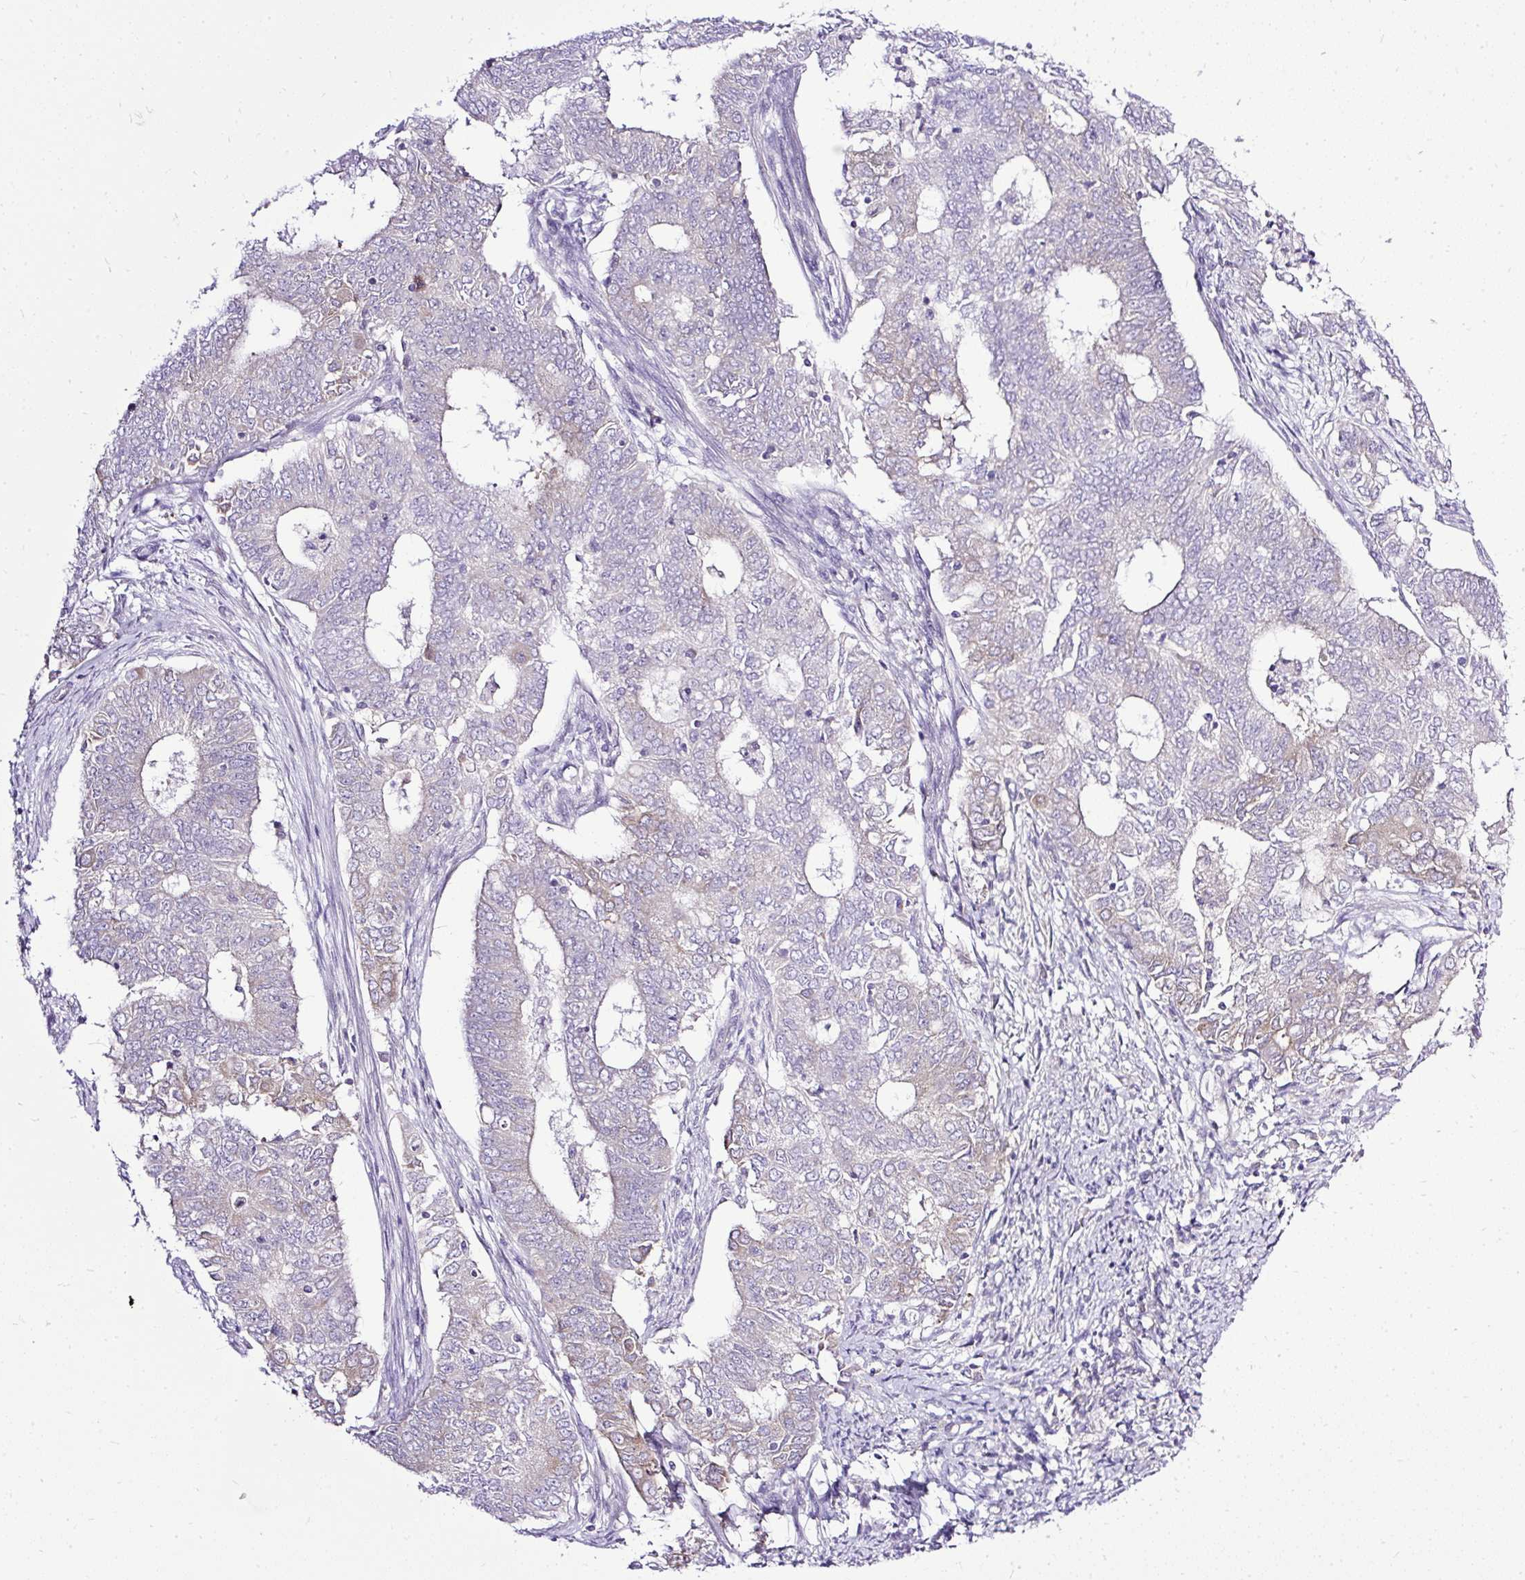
{"staining": {"intensity": "negative", "quantity": "none", "location": "none"}, "tissue": "endometrial cancer", "cell_type": "Tumor cells", "image_type": "cancer", "snomed": [{"axis": "morphology", "description": "Adenocarcinoma, NOS"}, {"axis": "topography", "description": "Endometrium"}], "caption": "A high-resolution photomicrograph shows immunohistochemistry staining of endometrial cancer, which exhibits no significant expression in tumor cells. The staining is performed using DAB (3,3'-diaminobenzidine) brown chromogen with nuclei counter-stained in using hematoxylin.", "gene": "AMFR", "patient": {"sex": "female", "age": 62}}